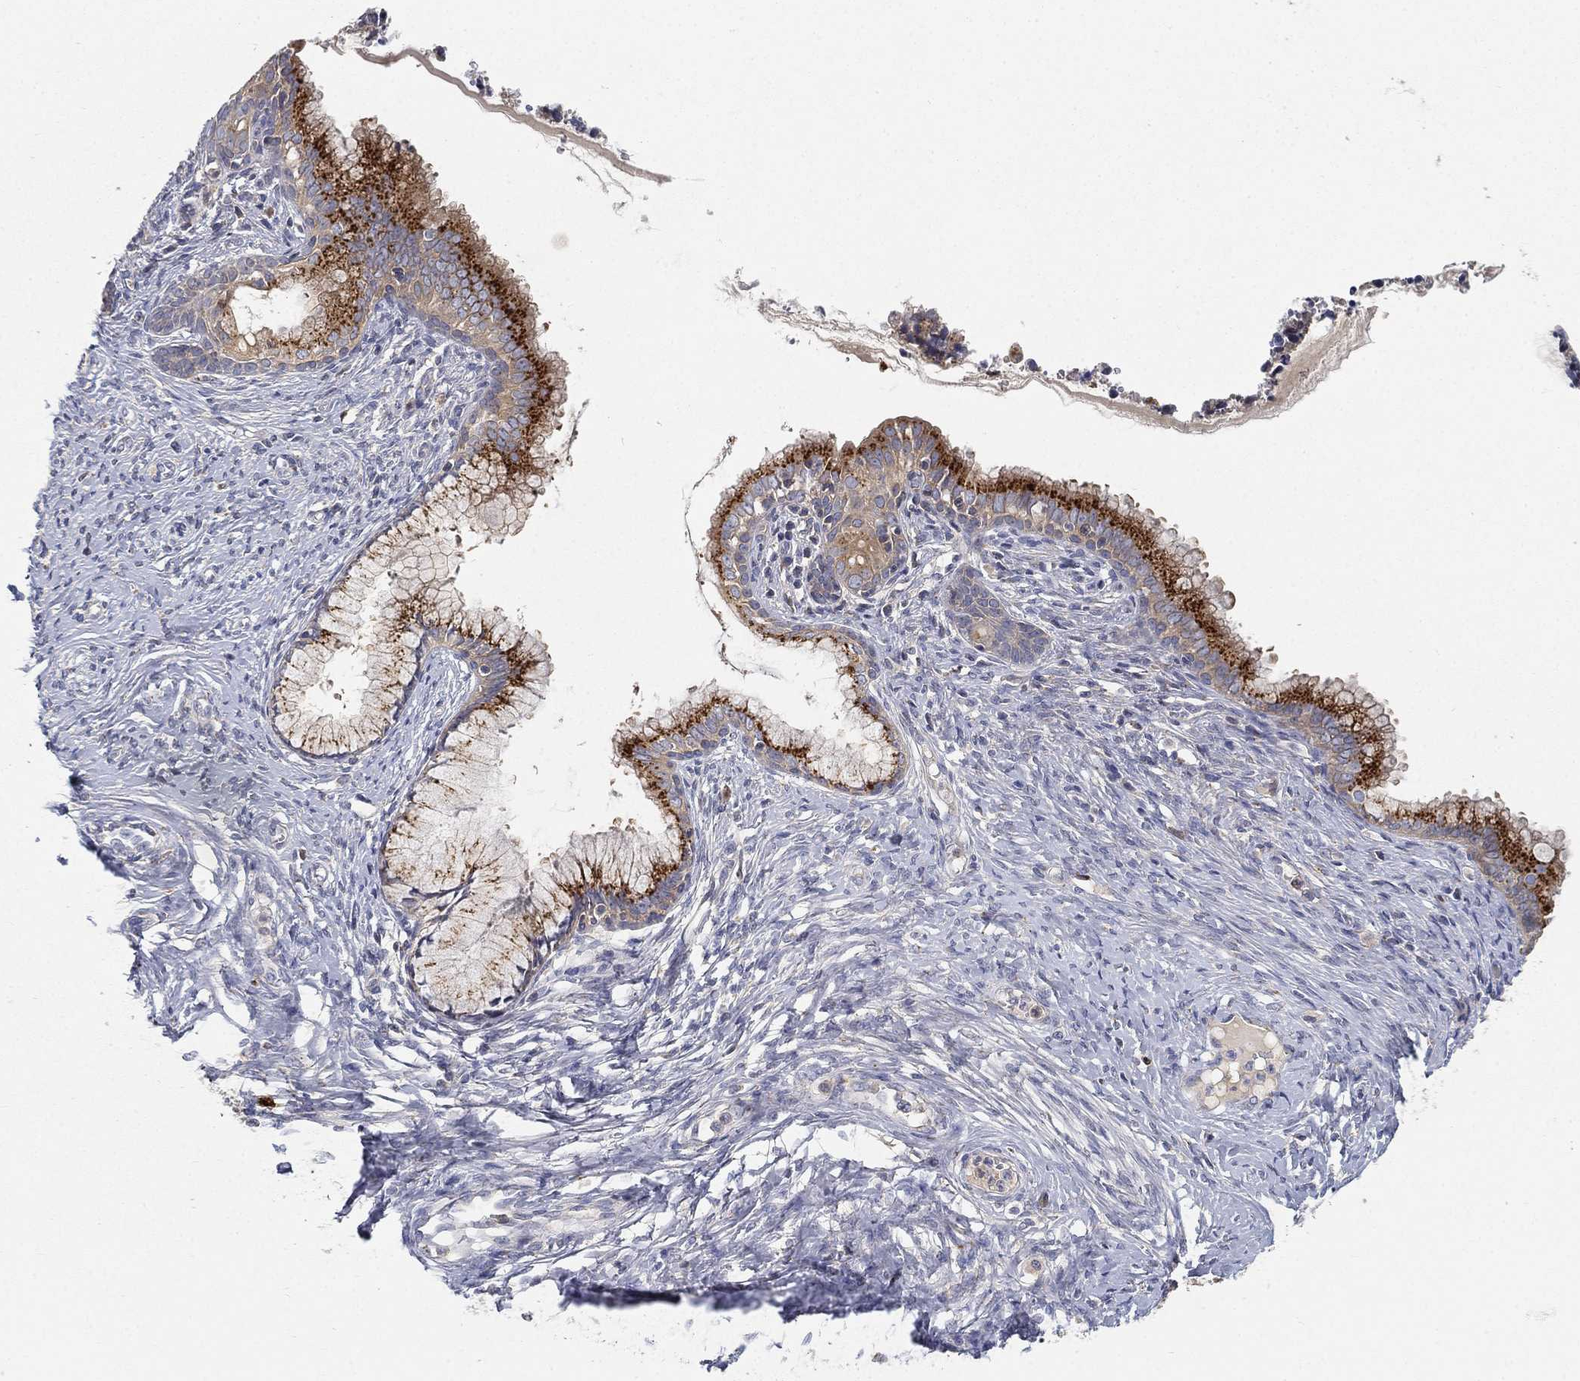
{"staining": {"intensity": "strong", "quantity": "25%-75%", "location": "cytoplasmic/membranous"}, "tissue": "cervical cancer", "cell_type": "Tumor cells", "image_type": "cancer", "snomed": [{"axis": "morphology", "description": "Squamous cell carcinoma, NOS"}, {"axis": "topography", "description": "Cervix"}], "caption": "A histopathology image of squamous cell carcinoma (cervical) stained for a protein exhibits strong cytoplasmic/membranous brown staining in tumor cells. Nuclei are stained in blue.", "gene": "CTSL", "patient": {"sex": "female", "age": 63}}